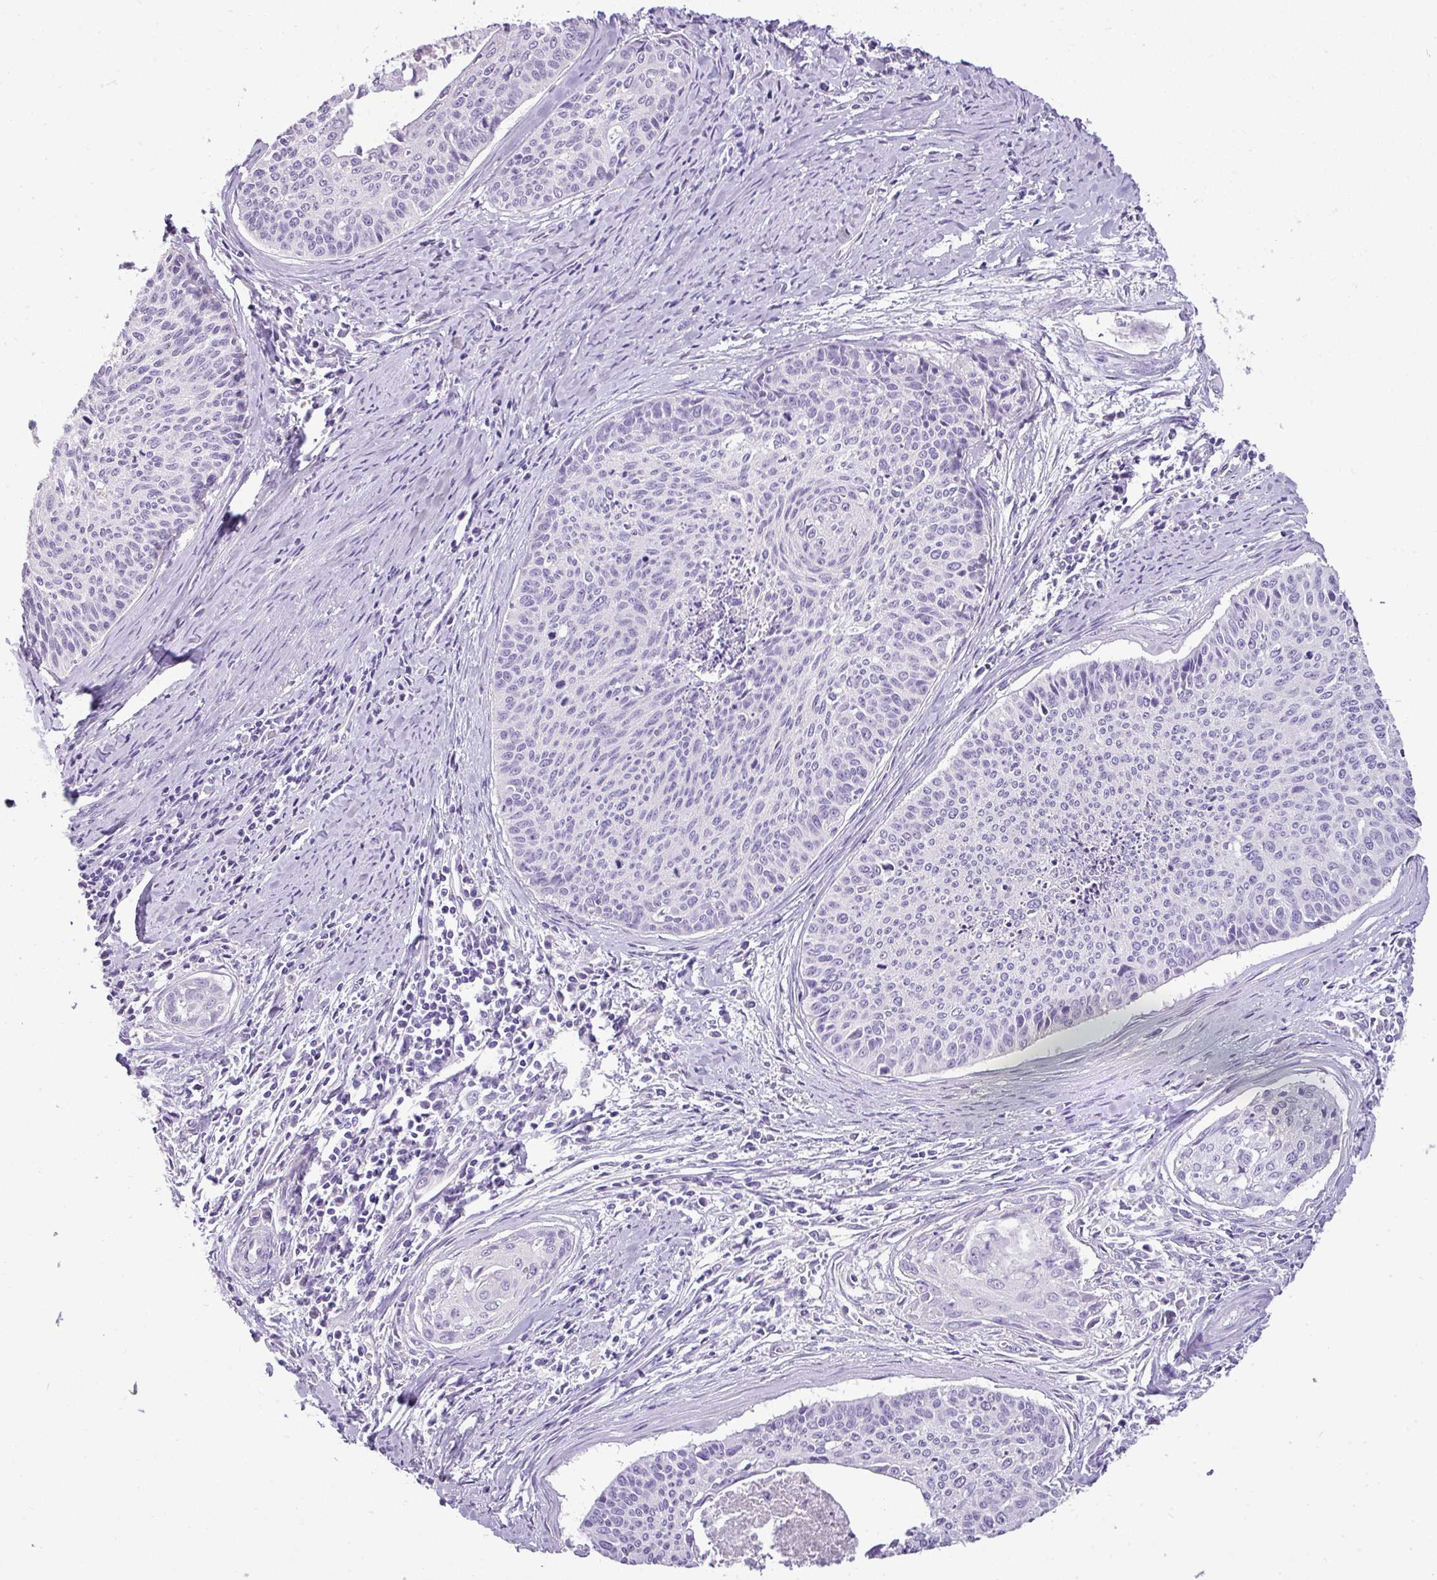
{"staining": {"intensity": "negative", "quantity": "none", "location": "none"}, "tissue": "cervical cancer", "cell_type": "Tumor cells", "image_type": "cancer", "snomed": [{"axis": "morphology", "description": "Squamous cell carcinoma, NOS"}, {"axis": "topography", "description": "Cervix"}], "caption": "Immunohistochemistry micrograph of neoplastic tissue: cervical squamous cell carcinoma stained with DAB demonstrates no significant protein expression in tumor cells.", "gene": "ENSG00000273748", "patient": {"sex": "female", "age": 55}}